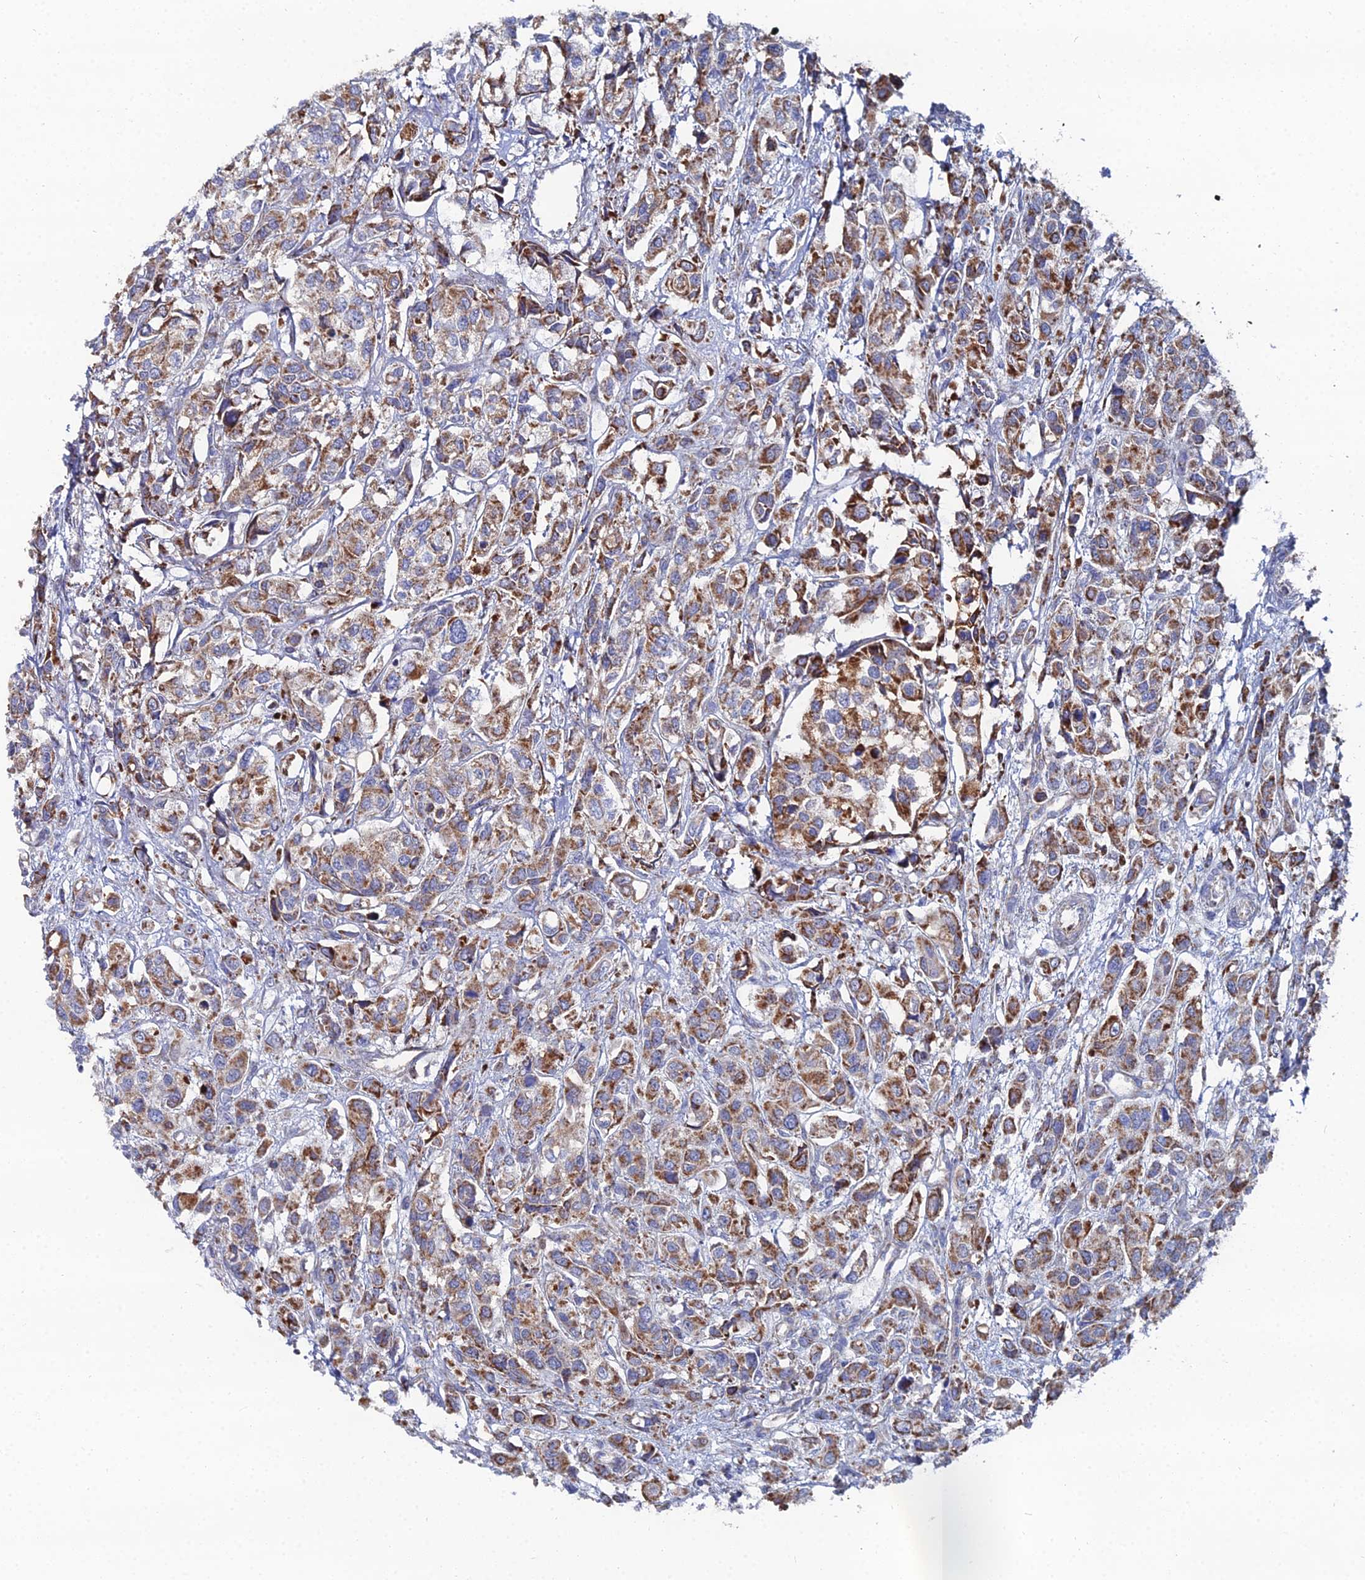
{"staining": {"intensity": "moderate", "quantity": ">75%", "location": "cytoplasmic/membranous"}, "tissue": "urothelial cancer", "cell_type": "Tumor cells", "image_type": "cancer", "snomed": [{"axis": "morphology", "description": "Urothelial carcinoma, High grade"}, {"axis": "topography", "description": "Urinary bladder"}], "caption": "The micrograph reveals staining of urothelial cancer, revealing moderate cytoplasmic/membranous protein positivity (brown color) within tumor cells.", "gene": "MPC1", "patient": {"sex": "male", "age": 67}}